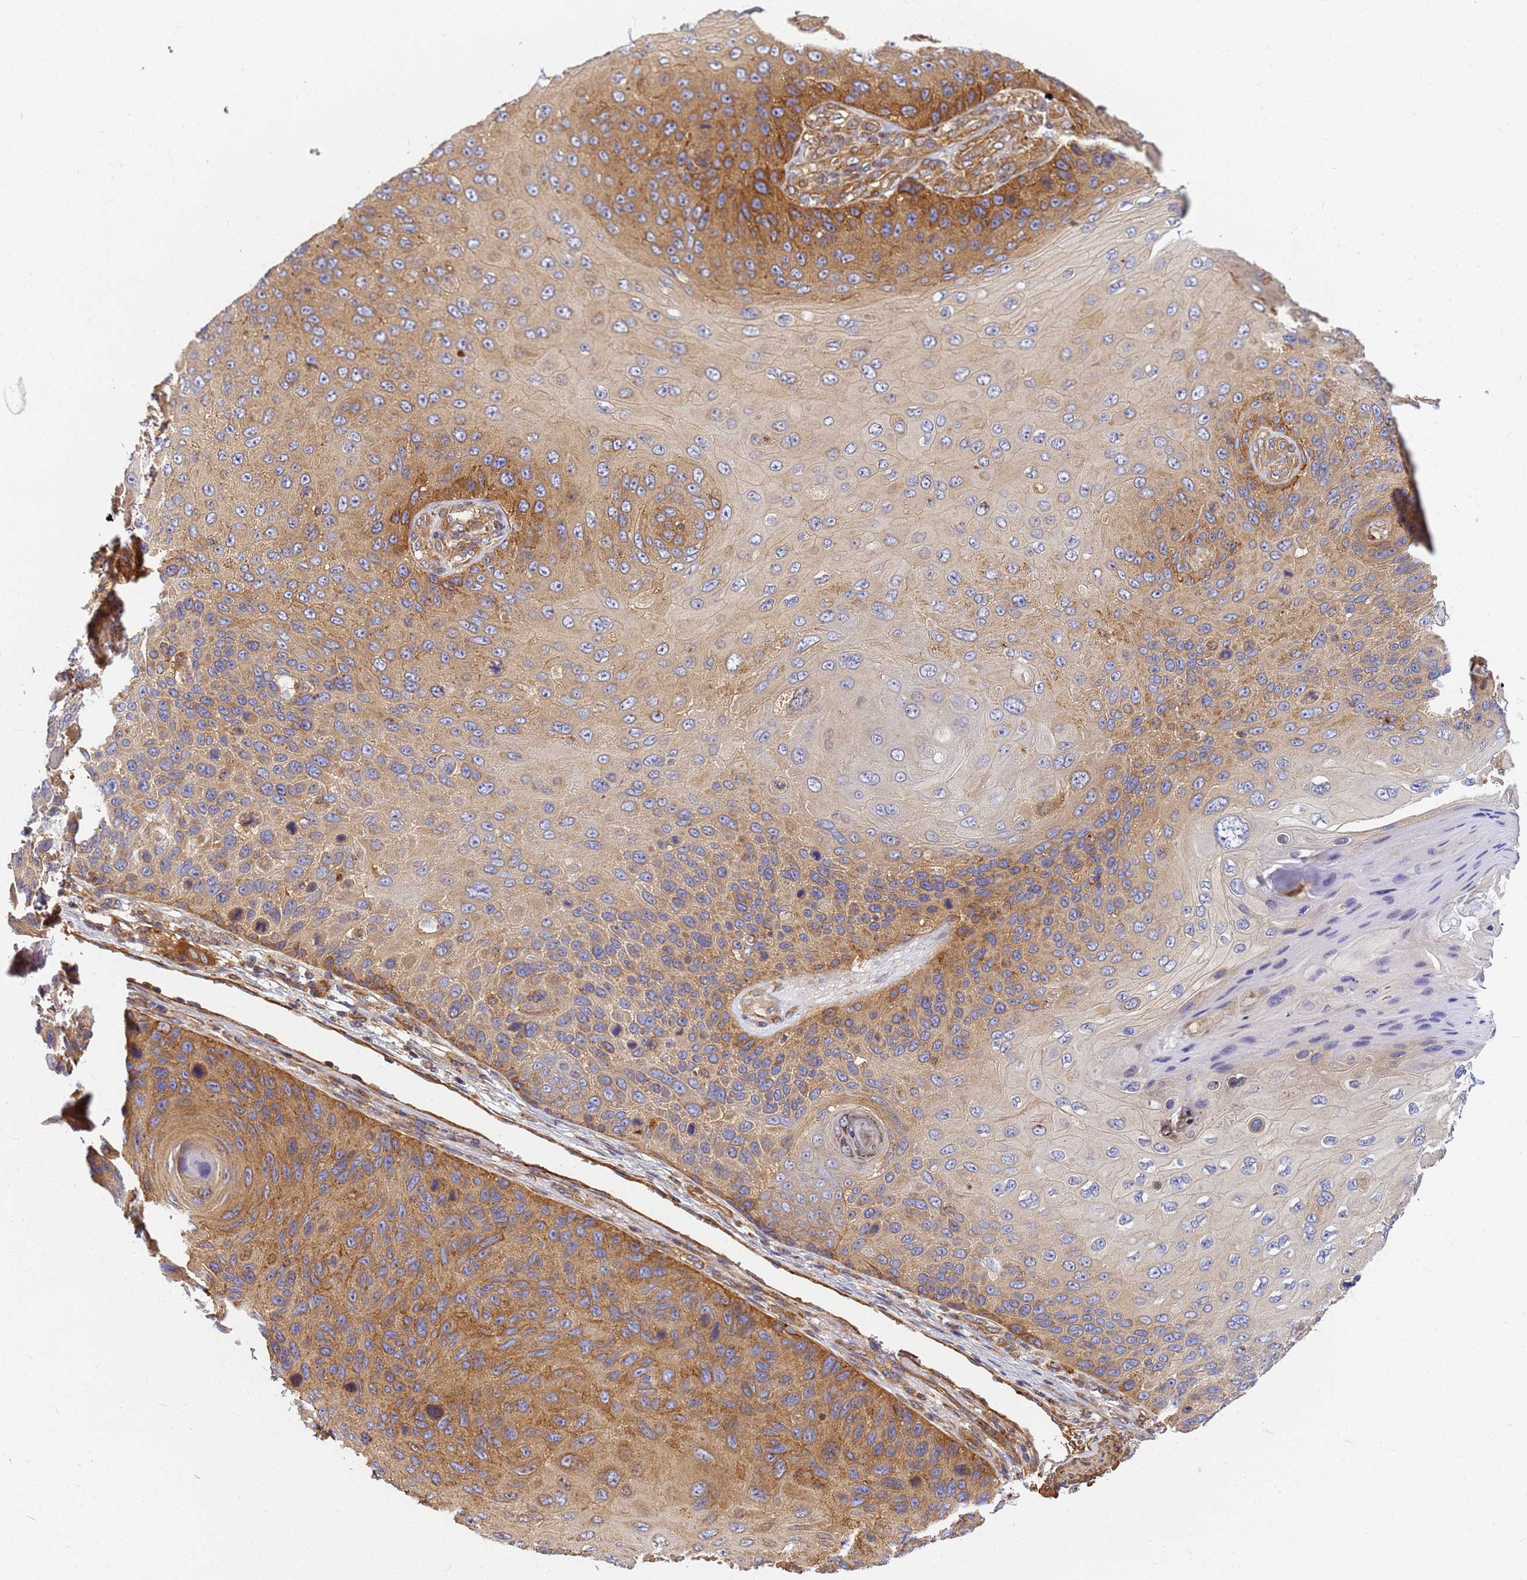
{"staining": {"intensity": "moderate", "quantity": "25%-75%", "location": "cytoplasmic/membranous"}, "tissue": "skin cancer", "cell_type": "Tumor cells", "image_type": "cancer", "snomed": [{"axis": "morphology", "description": "Squamous cell carcinoma, NOS"}, {"axis": "topography", "description": "Skin"}], "caption": "Skin squamous cell carcinoma tissue displays moderate cytoplasmic/membranous positivity in approximately 25%-75% of tumor cells", "gene": "C2CD5", "patient": {"sex": "female", "age": 88}}